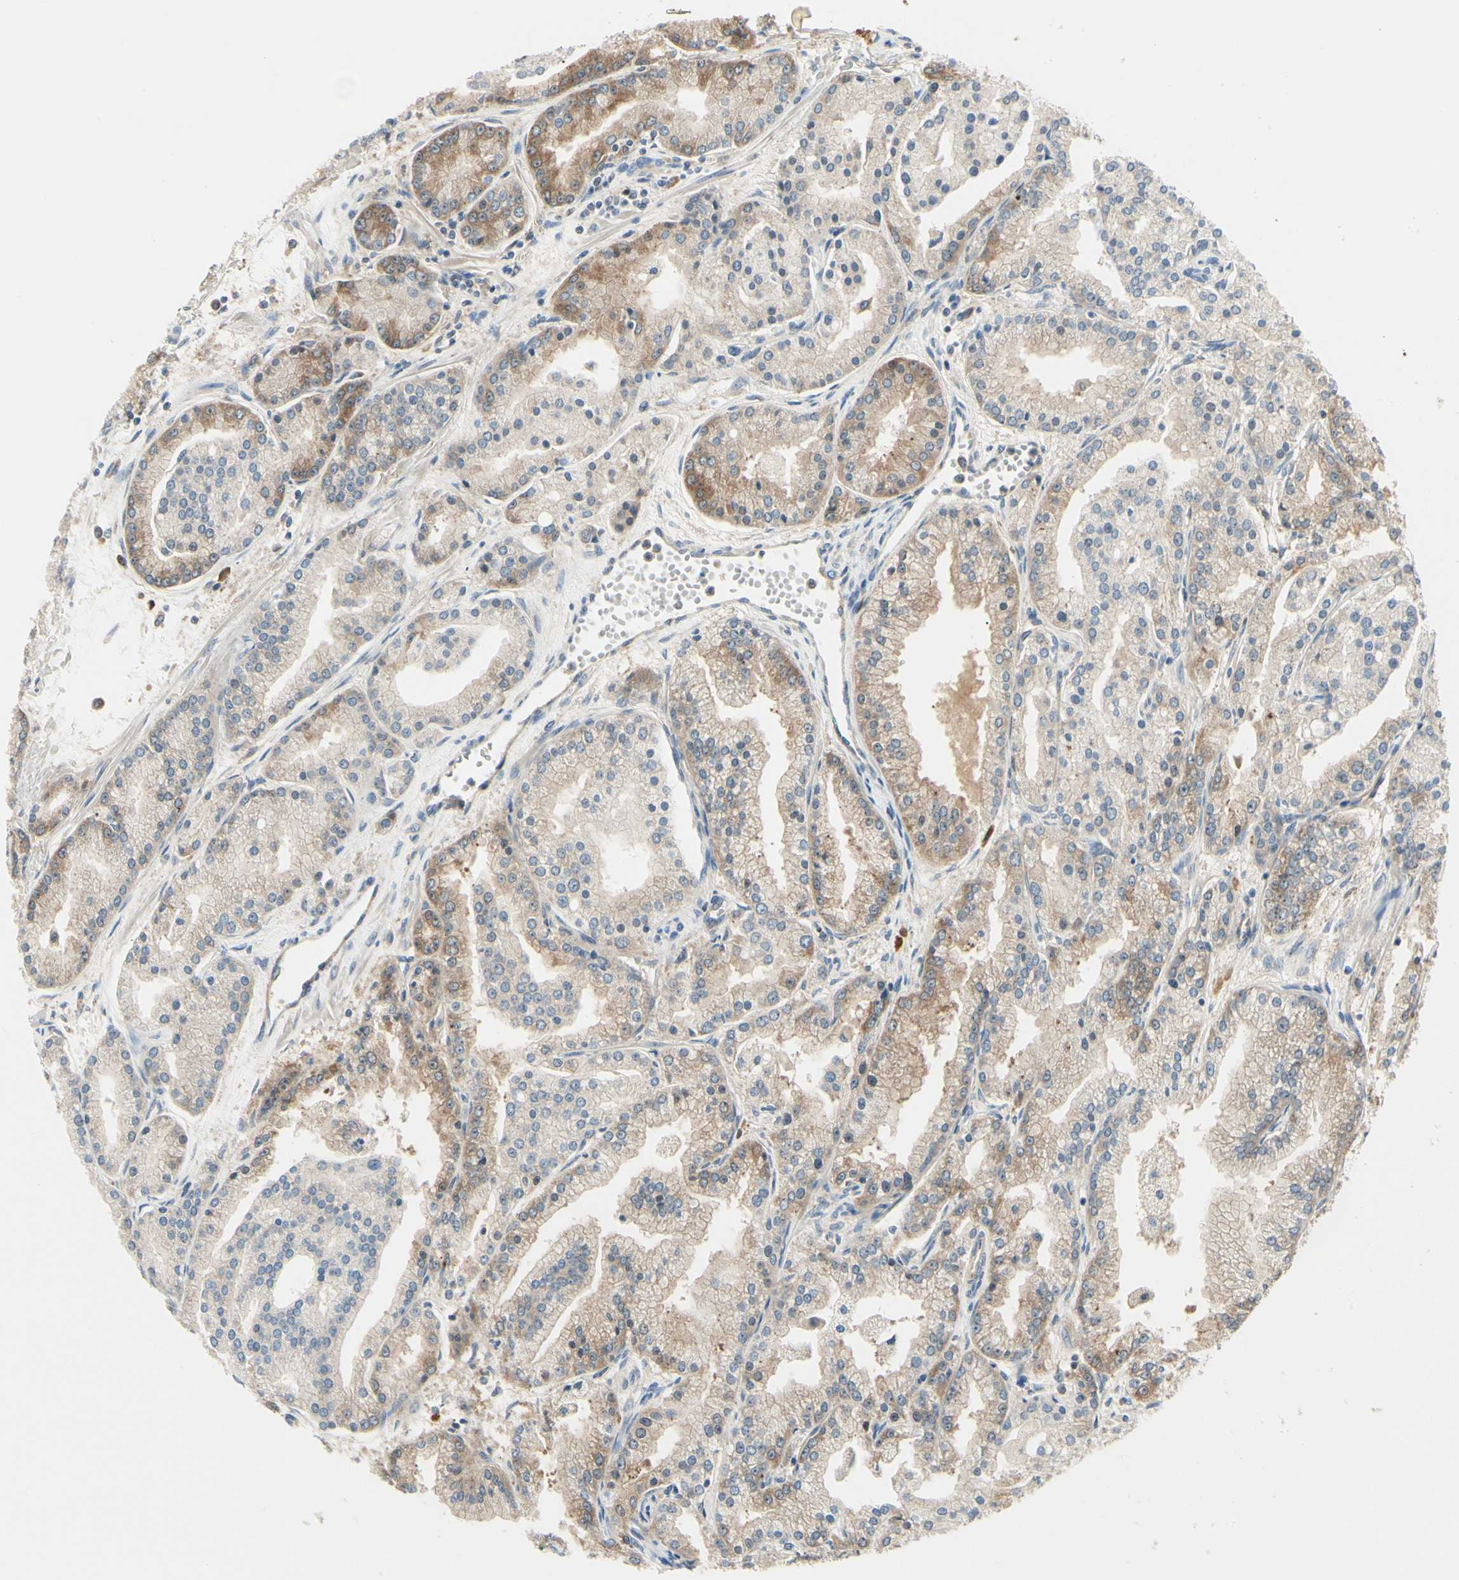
{"staining": {"intensity": "moderate", "quantity": "25%-75%", "location": "cytoplasmic/membranous"}, "tissue": "prostate cancer", "cell_type": "Tumor cells", "image_type": "cancer", "snomed": [{"axis": "morphology", "description": "Adenocarcinoma, High grade"}, {"axis": "topography", "description": "Prostate"}], "caption": "This image displays immunohistochemistry (IHC) staining of human prostate adenocarcinoma (high-grade), with medium moderate cytoplasmic/membranous staining in about 25%-75% of tumor cells.", "gene": "NME1-NME2", "patient": {"sex": "male", "age": 61}}